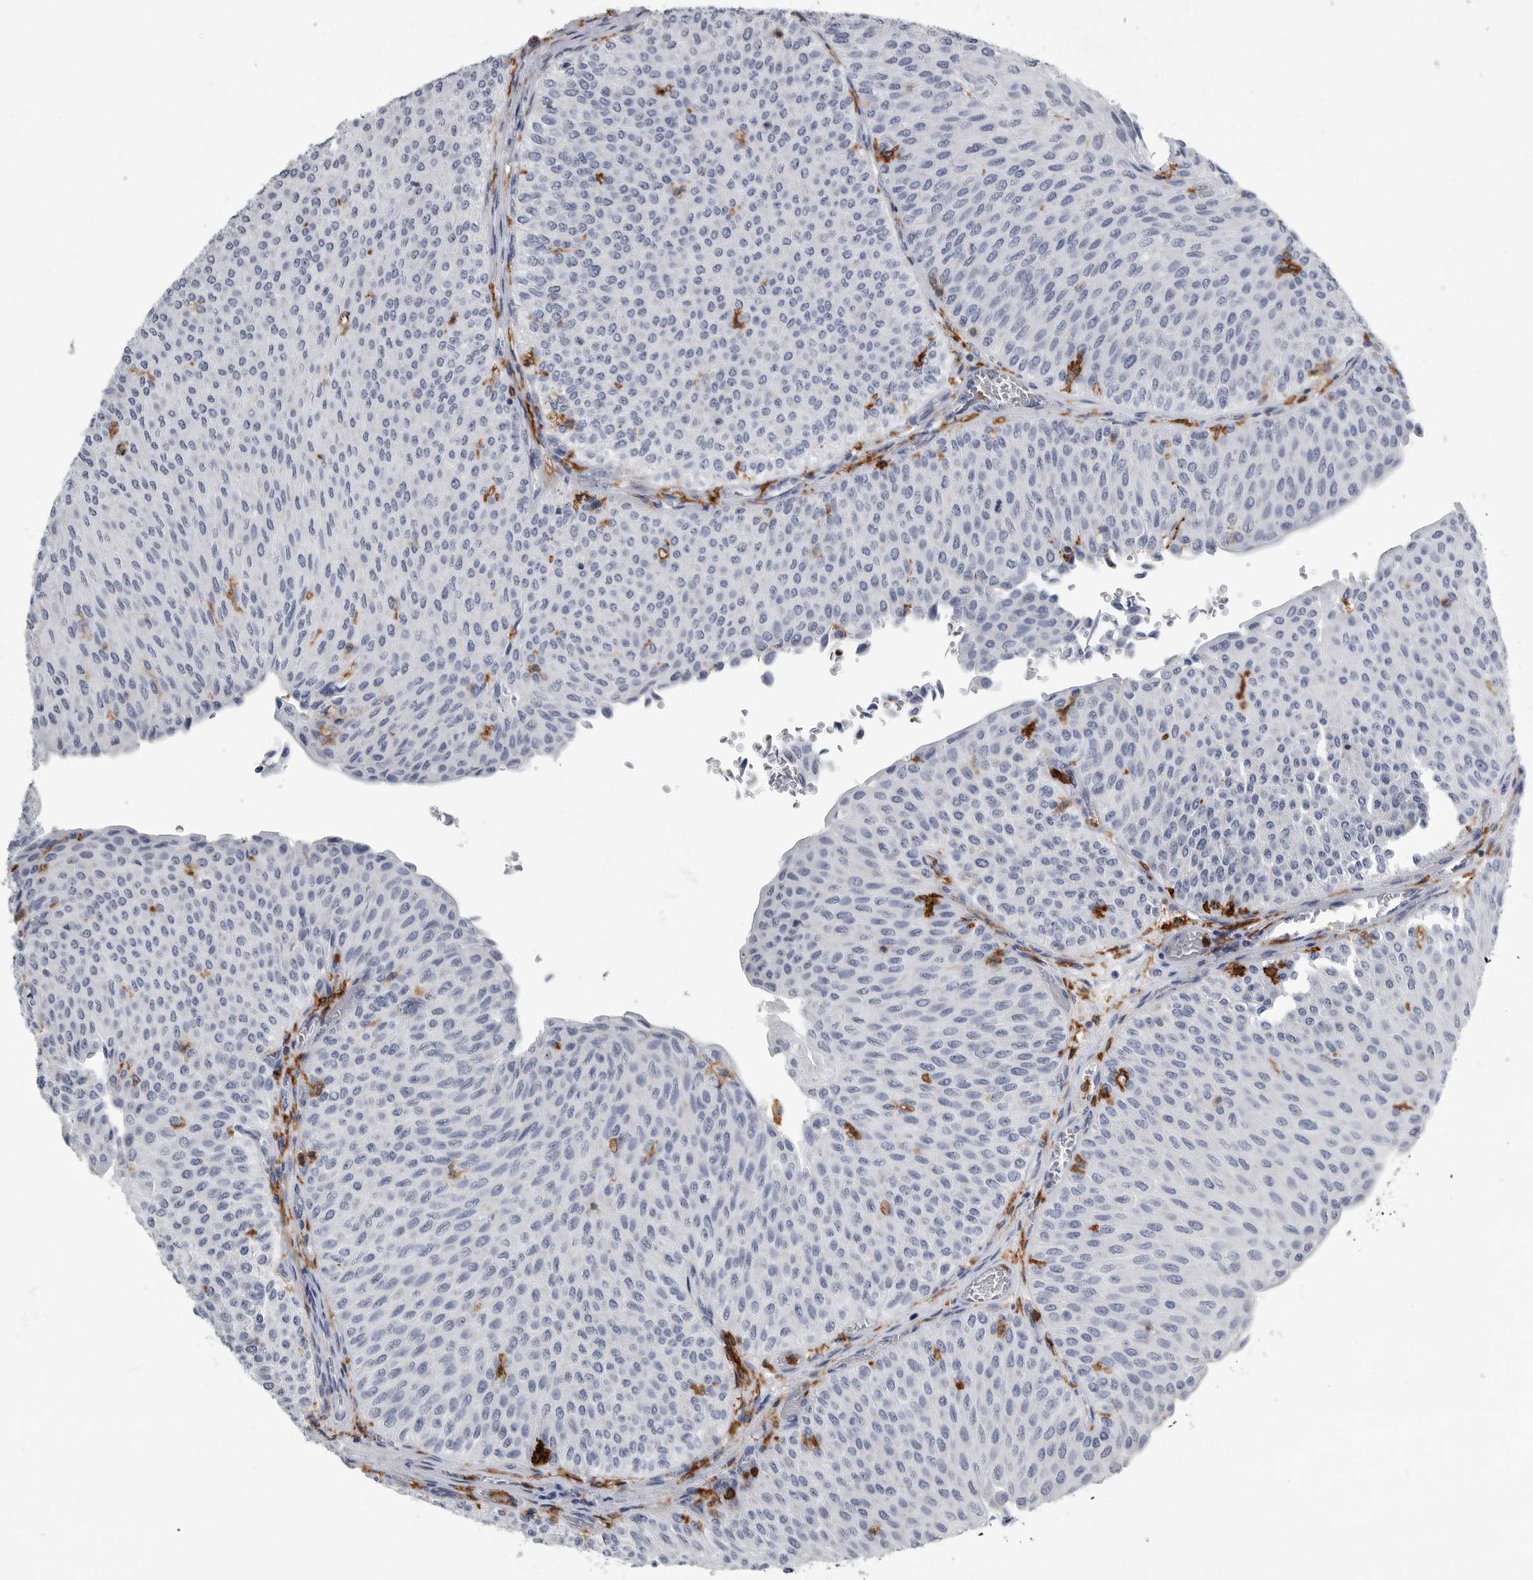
{"staining": {"intensity": "negative", "quantity": "none", "location": "none"}, "tissue": "urothelial cancer", "cell_type": "Tumor cells", "image_type": "cancer", "snomed": [{"axis": "morphology", "description": "Urothelial carcinoma, Low grade"}, {"axis": "topography", "description": "Urinary bladder"}], "caption": "A photomicrograph of urothelial cancer stained for a protein demonstrates no brown staining in tumor cells.", "gene": "FCER1G", "patient": {"sex": "male", "age": 78}}